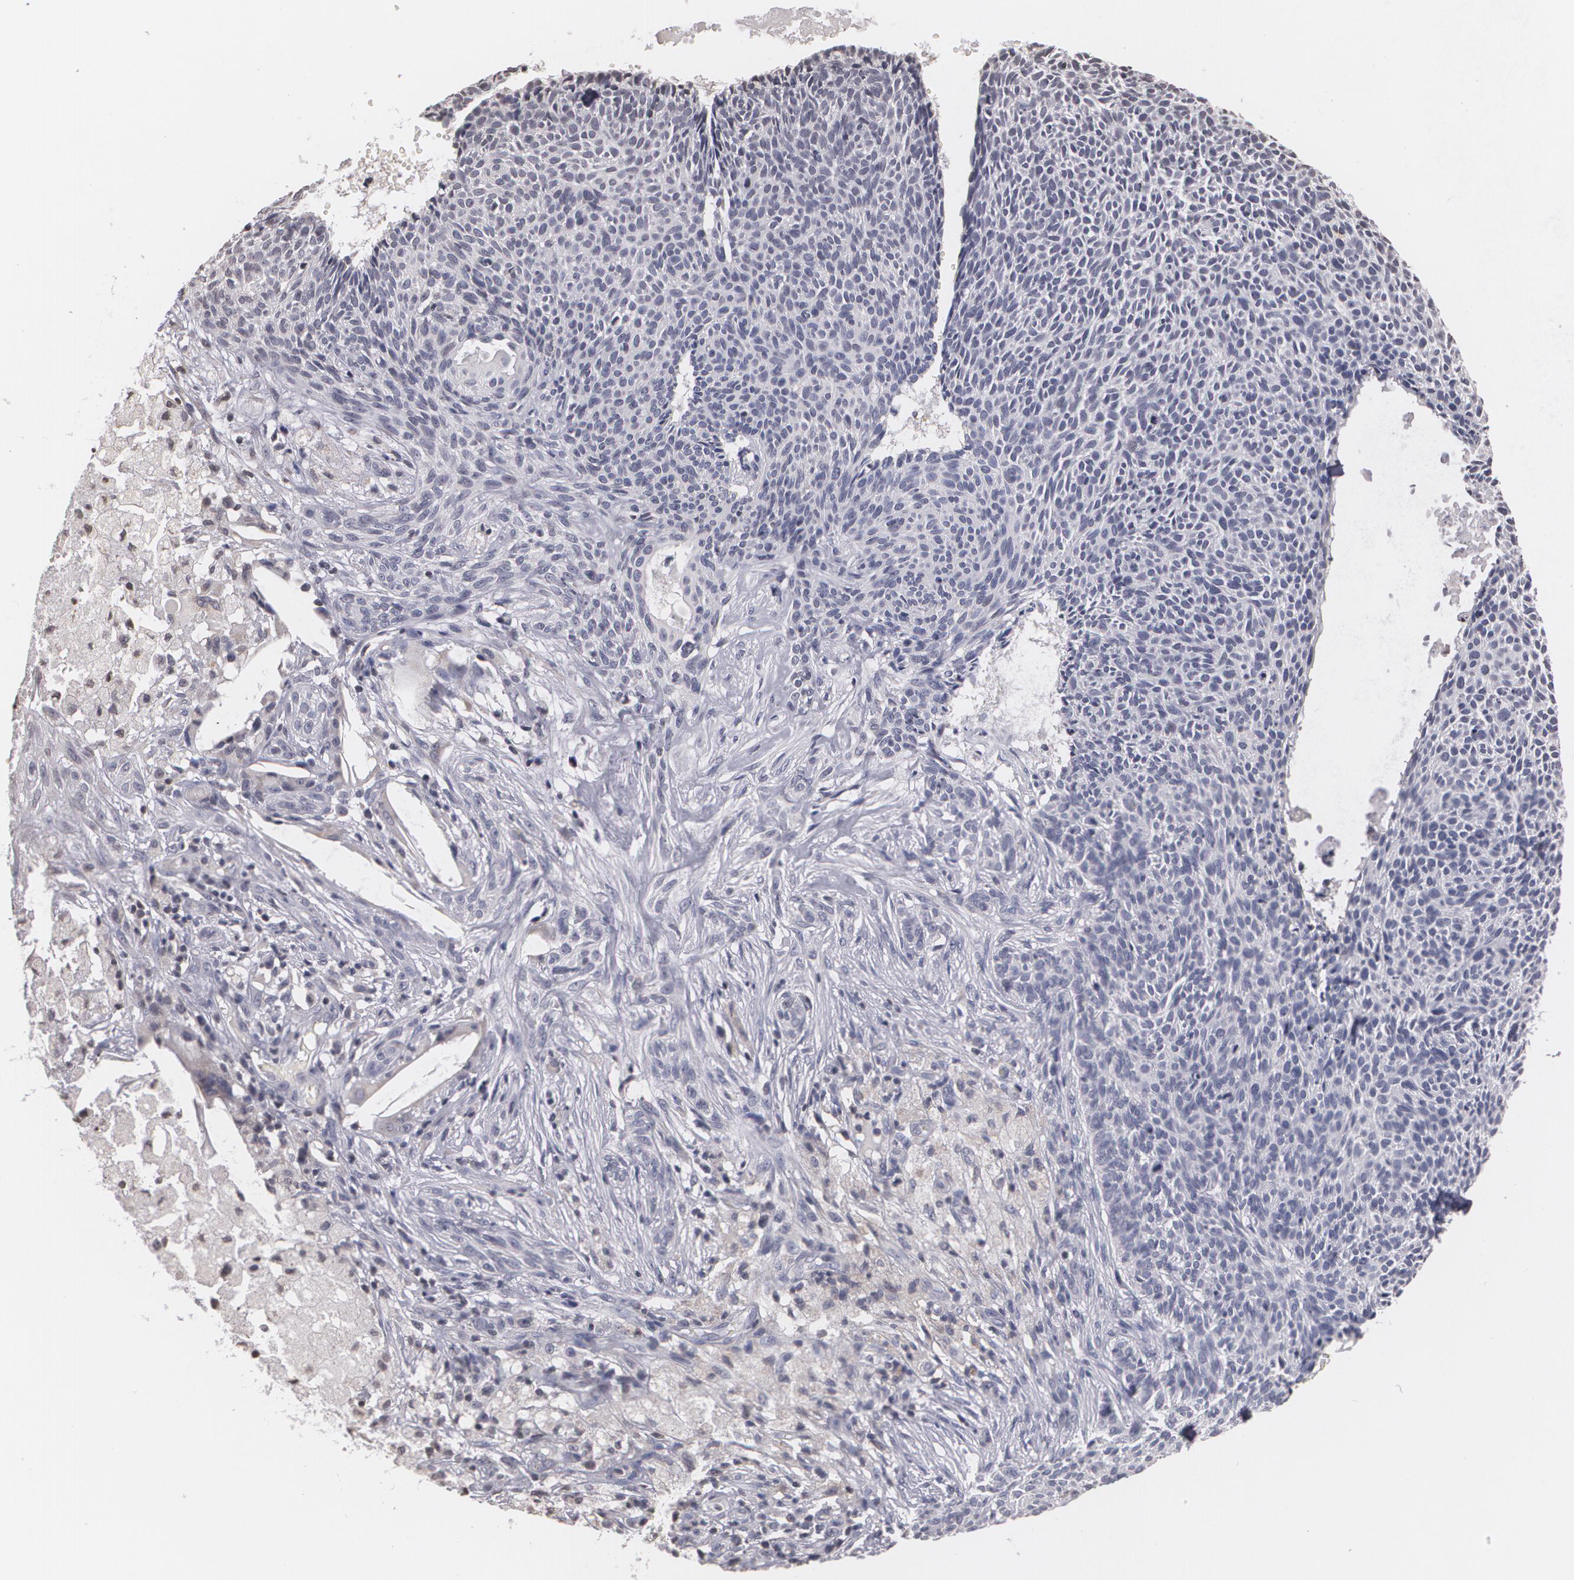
{"staining": {"intensity": "negative", "quantity": "none", "location": "none"}, "tissue": "skin cancer", "cell_type": "Tumor cells", "image_type": "cancer", "snomed": [{"axis": "morphology", "description": "Basal cell carcinoma"}, {"axis": "topography", "description": "Skin"}], "caption": "A high-resolution image shows immunohistochemistry (IHC) staining of skin cancer, which reveals no significant positivity in tumor cells. (Brightfield microscopy of DAB IHC at high magnification).", "gene": "THRB", "patient": {"sex": "male", "age": 84}}